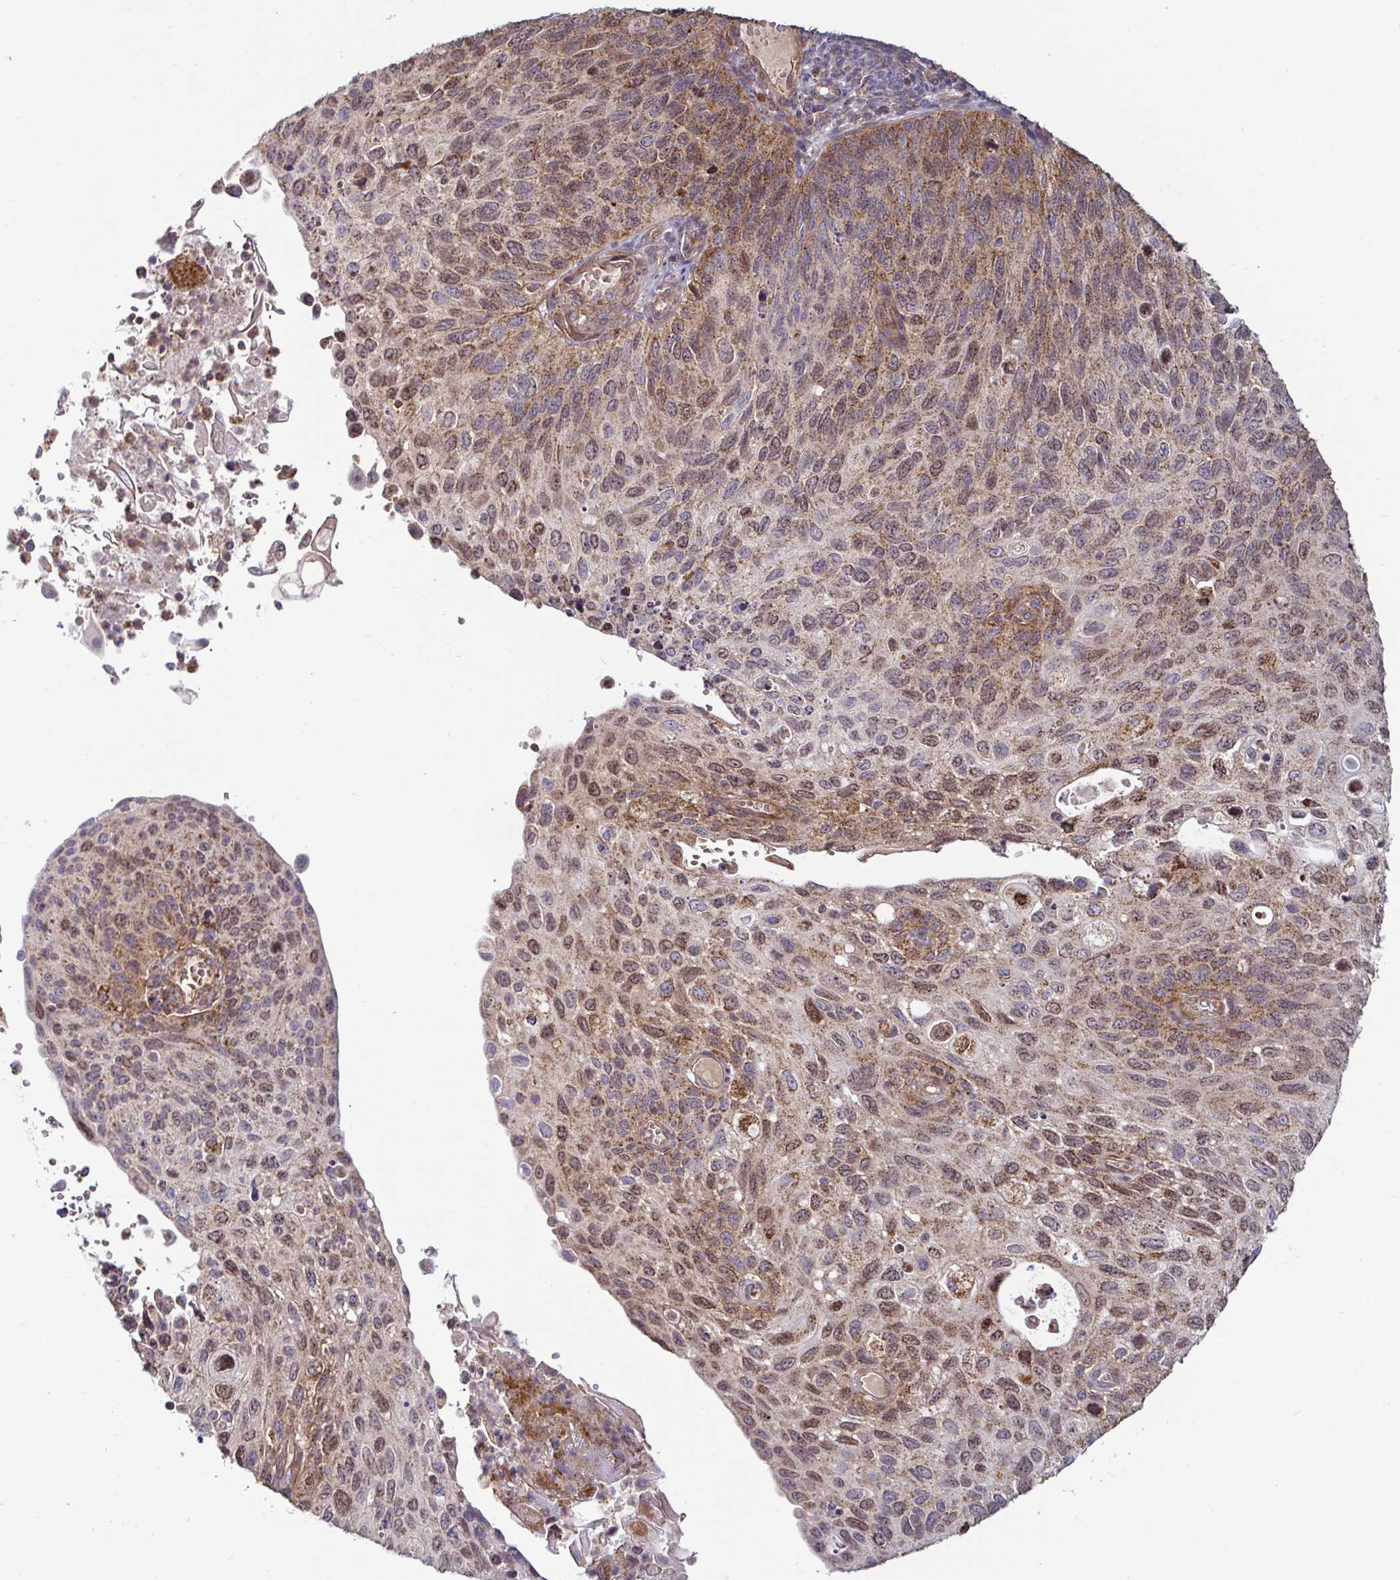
{"staining": {"intensity": "moderate", "quantity": ">75%", "location": "cytoplasmic/membranous,nuclear"}, "tissue": "cervical cancer", "cell_type": "Tumor cells", "image_type": "cancer", "snomed": [{"axis": "morphology", "description": "Squamous cell carcinoma, NOS"}, {"axis": "topography", "description": "Cervix"}], "caption": "The photomicrograph shows immunohistochemical staining of squamous cell carcinoma (cervical). There is moderate cytoplasmic/membranous and nuclear staining is present in about >75% of tumor cells.", "gene": "SPRY1", "patient": {"sex": "female", "age": 70}}